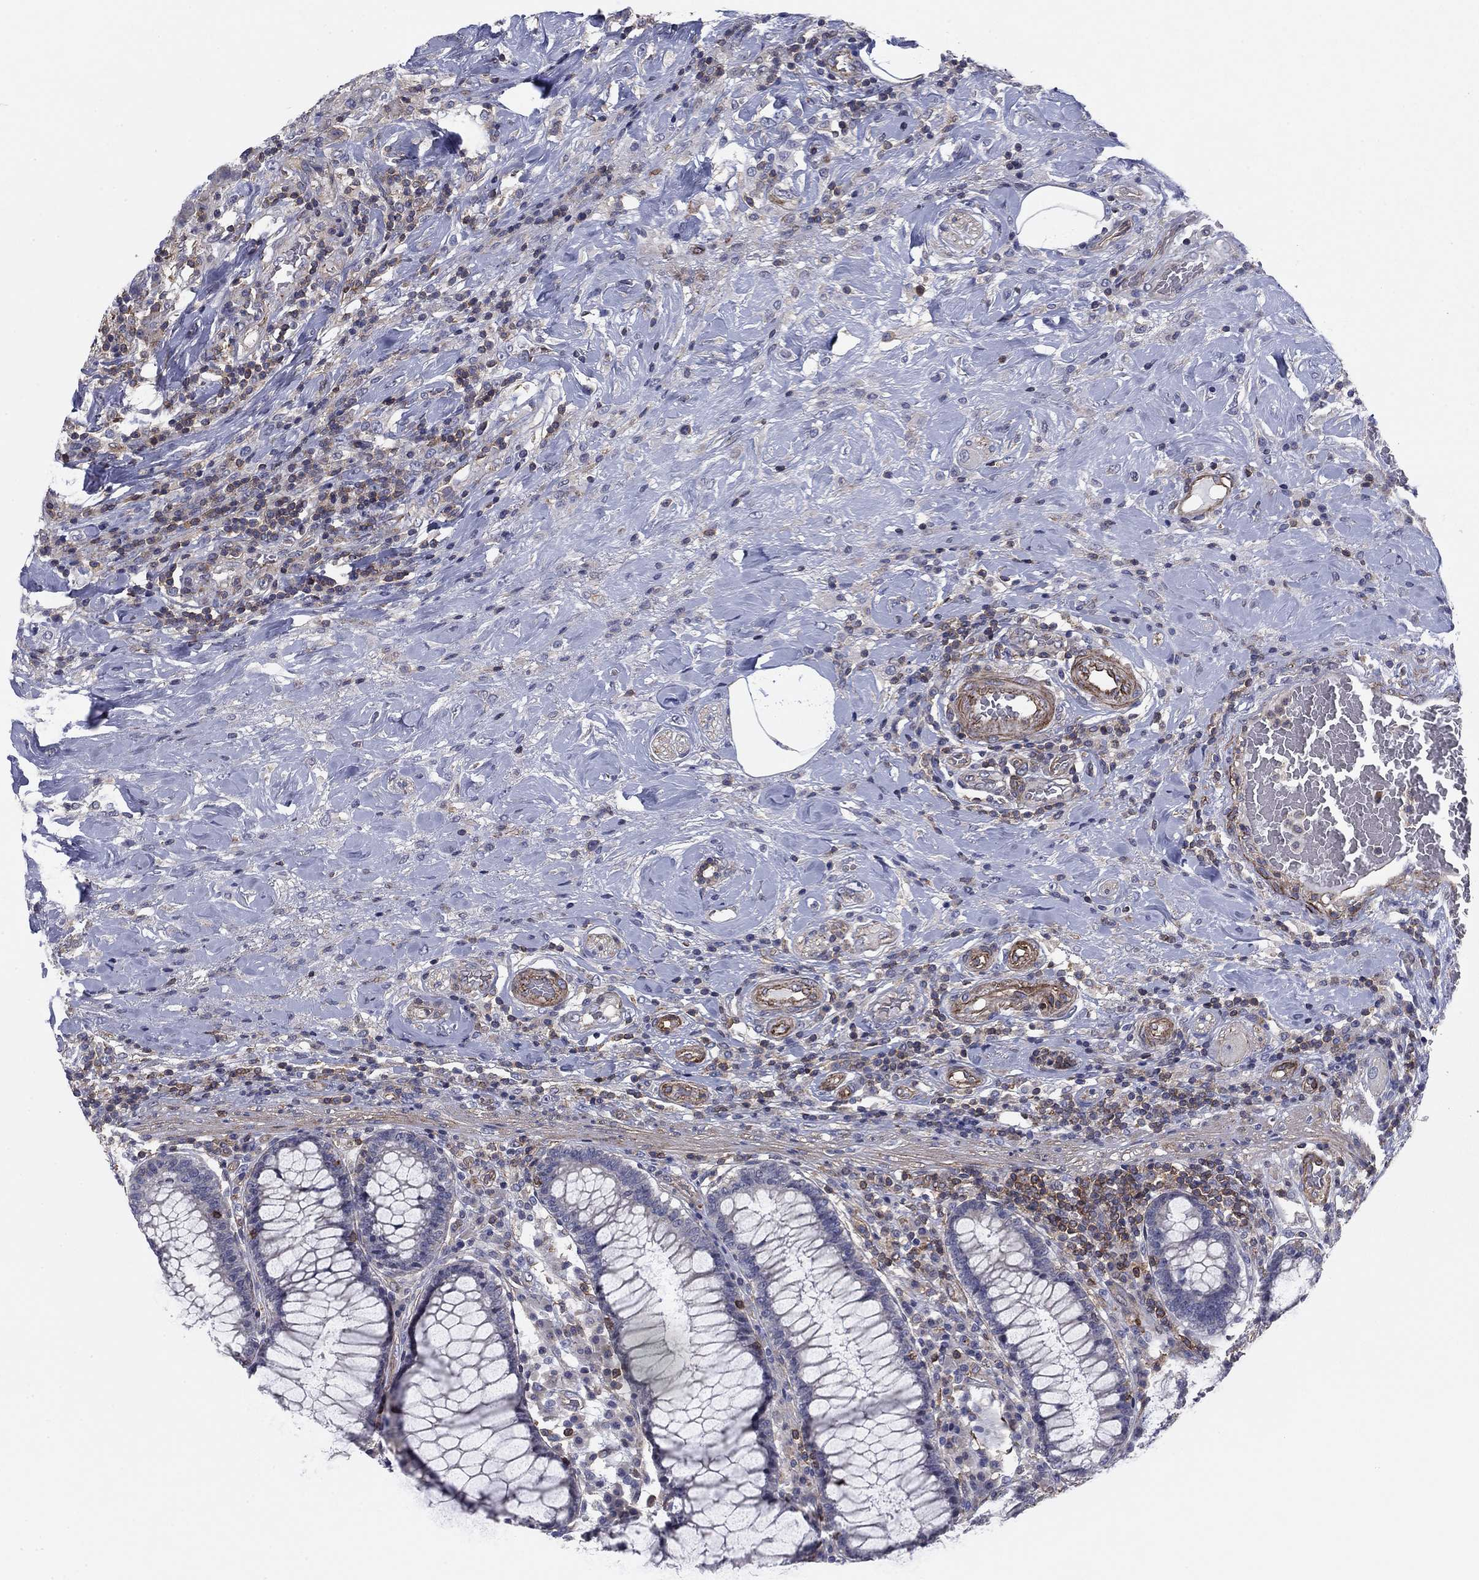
{"staining": {"intensity": "negative", "quantity": "none", "location": "none"}, "tissue": "colorectal cancer", "cell_type": "Tumor cells", "image_type": "cancer", "snomed": [{"axis": "morphology", "description": "Adenocarcinoma, NOS"}, {"axis": "topography", "description": "Colon"}], "caption": "Tumor cells are negative for brown protein staining in colorectal cancer (adenocarcinoma).", "gene": "PSD4", "patient": {"sex": "female", "age": 69}}